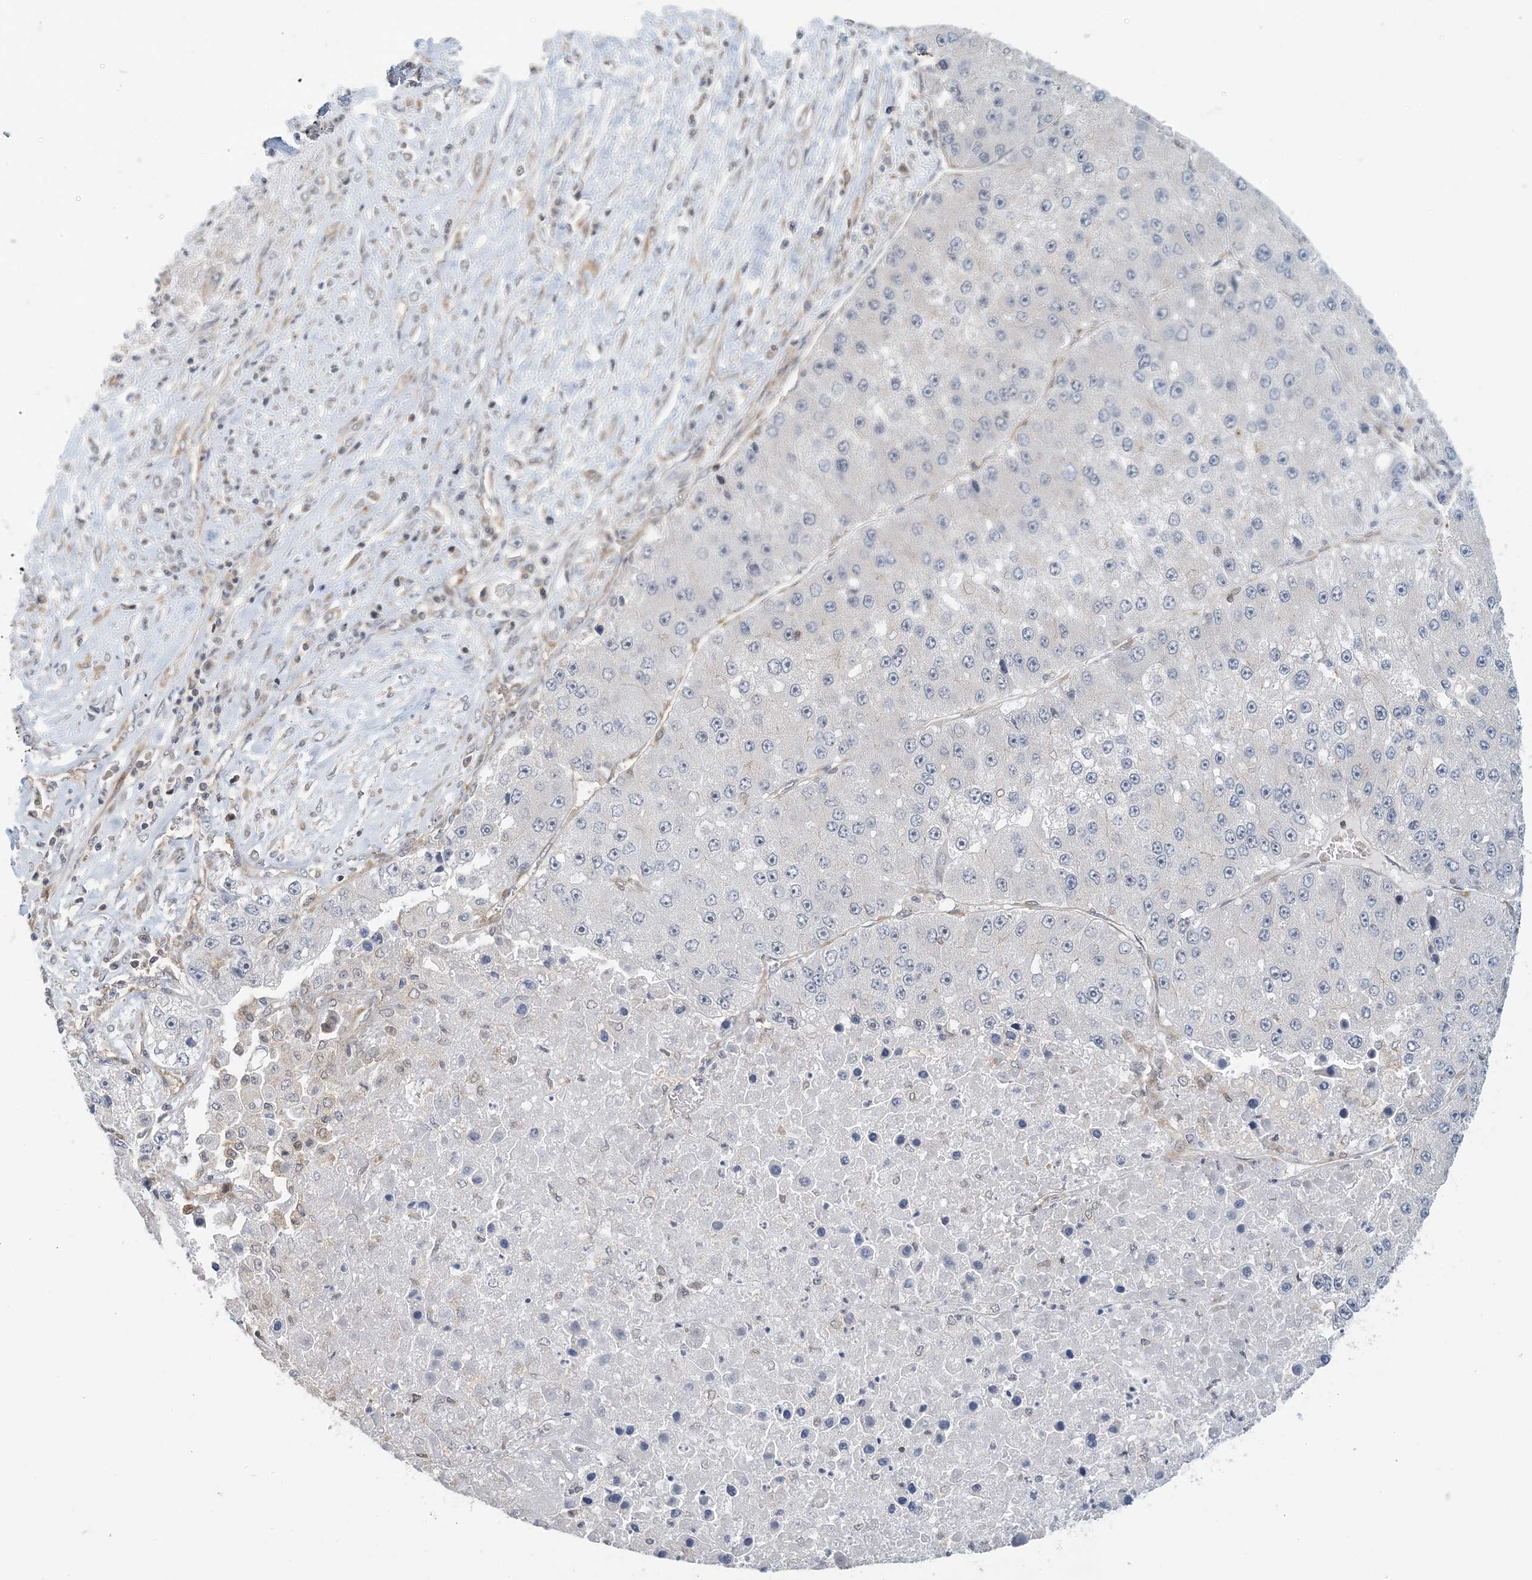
{"staining": {"intensity": "negative", "quantity": "none", "location": "none"}, "tissue": "liver cancer", "cell_type": "Tumor cells", "image_type": "cancer", "snomed": [{"axis": "morphology", "description": "Carcinoma, Hepatocellular, NOS"}, {"axis": "topography", "description": "Liver"}], "caption": "Tumor cells are negative for protein expression in human liver hepatocellular carcinoma.", "gene": "ATP13A2", "patient": {"sex": "female", "age": 73}}